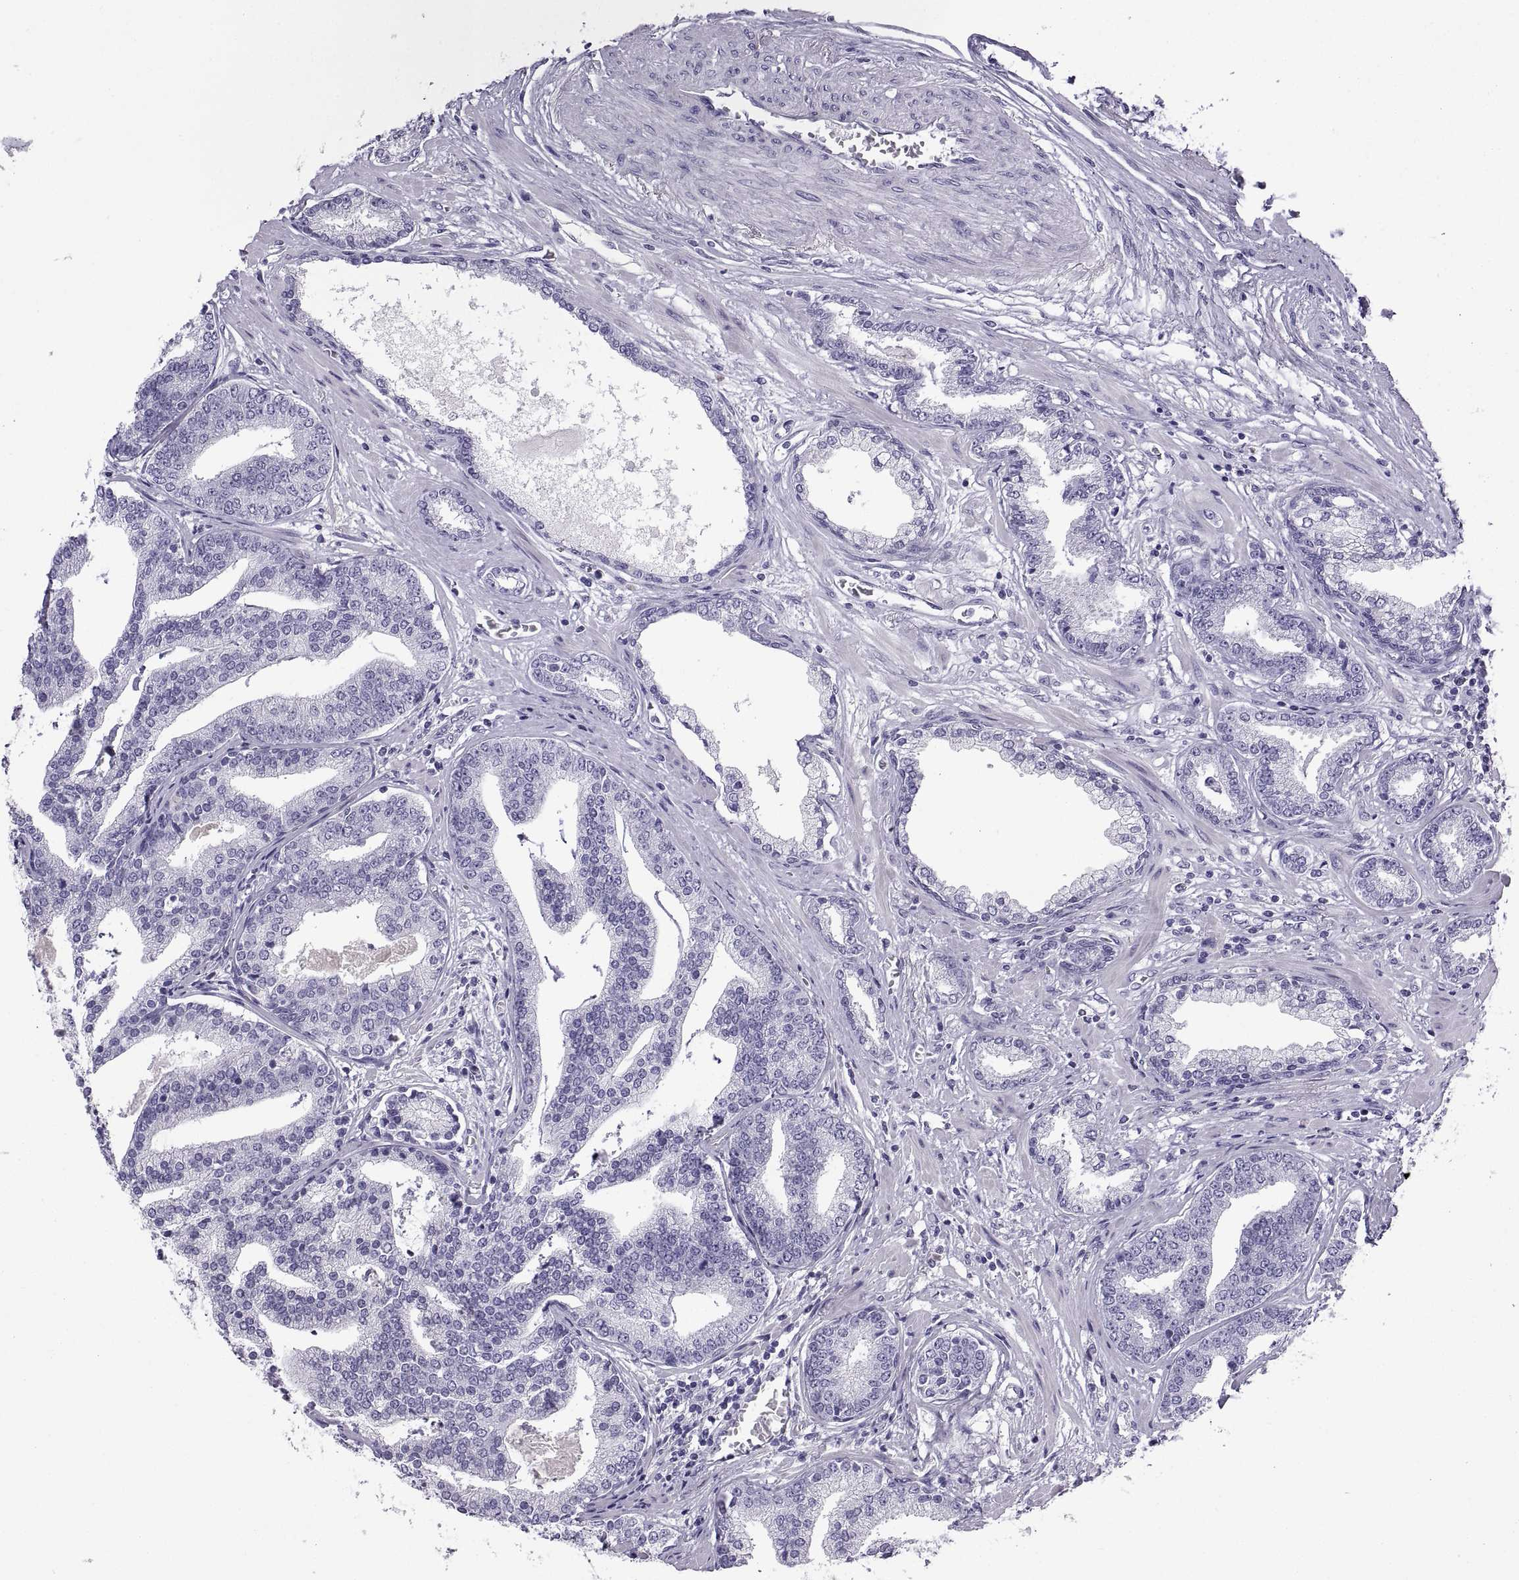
{"staining": {"intensity": "negative", "quantity": "none", "location": "none"}, "tissue": "prostate cancer", "cell_type": "Tumor cells", "image_type": "cancer", "snomed": [{"axis": "morphology", "description": "Adenocarcinoma, NOS"}, {"axis": "topography", "description": "Prostate"}], "caption": "Tumor cells show no significant protein positivity in adenocarcinoma (prostate).", "gene": "SPDYE1", "patient": {"sex": "male", "age": 64}}